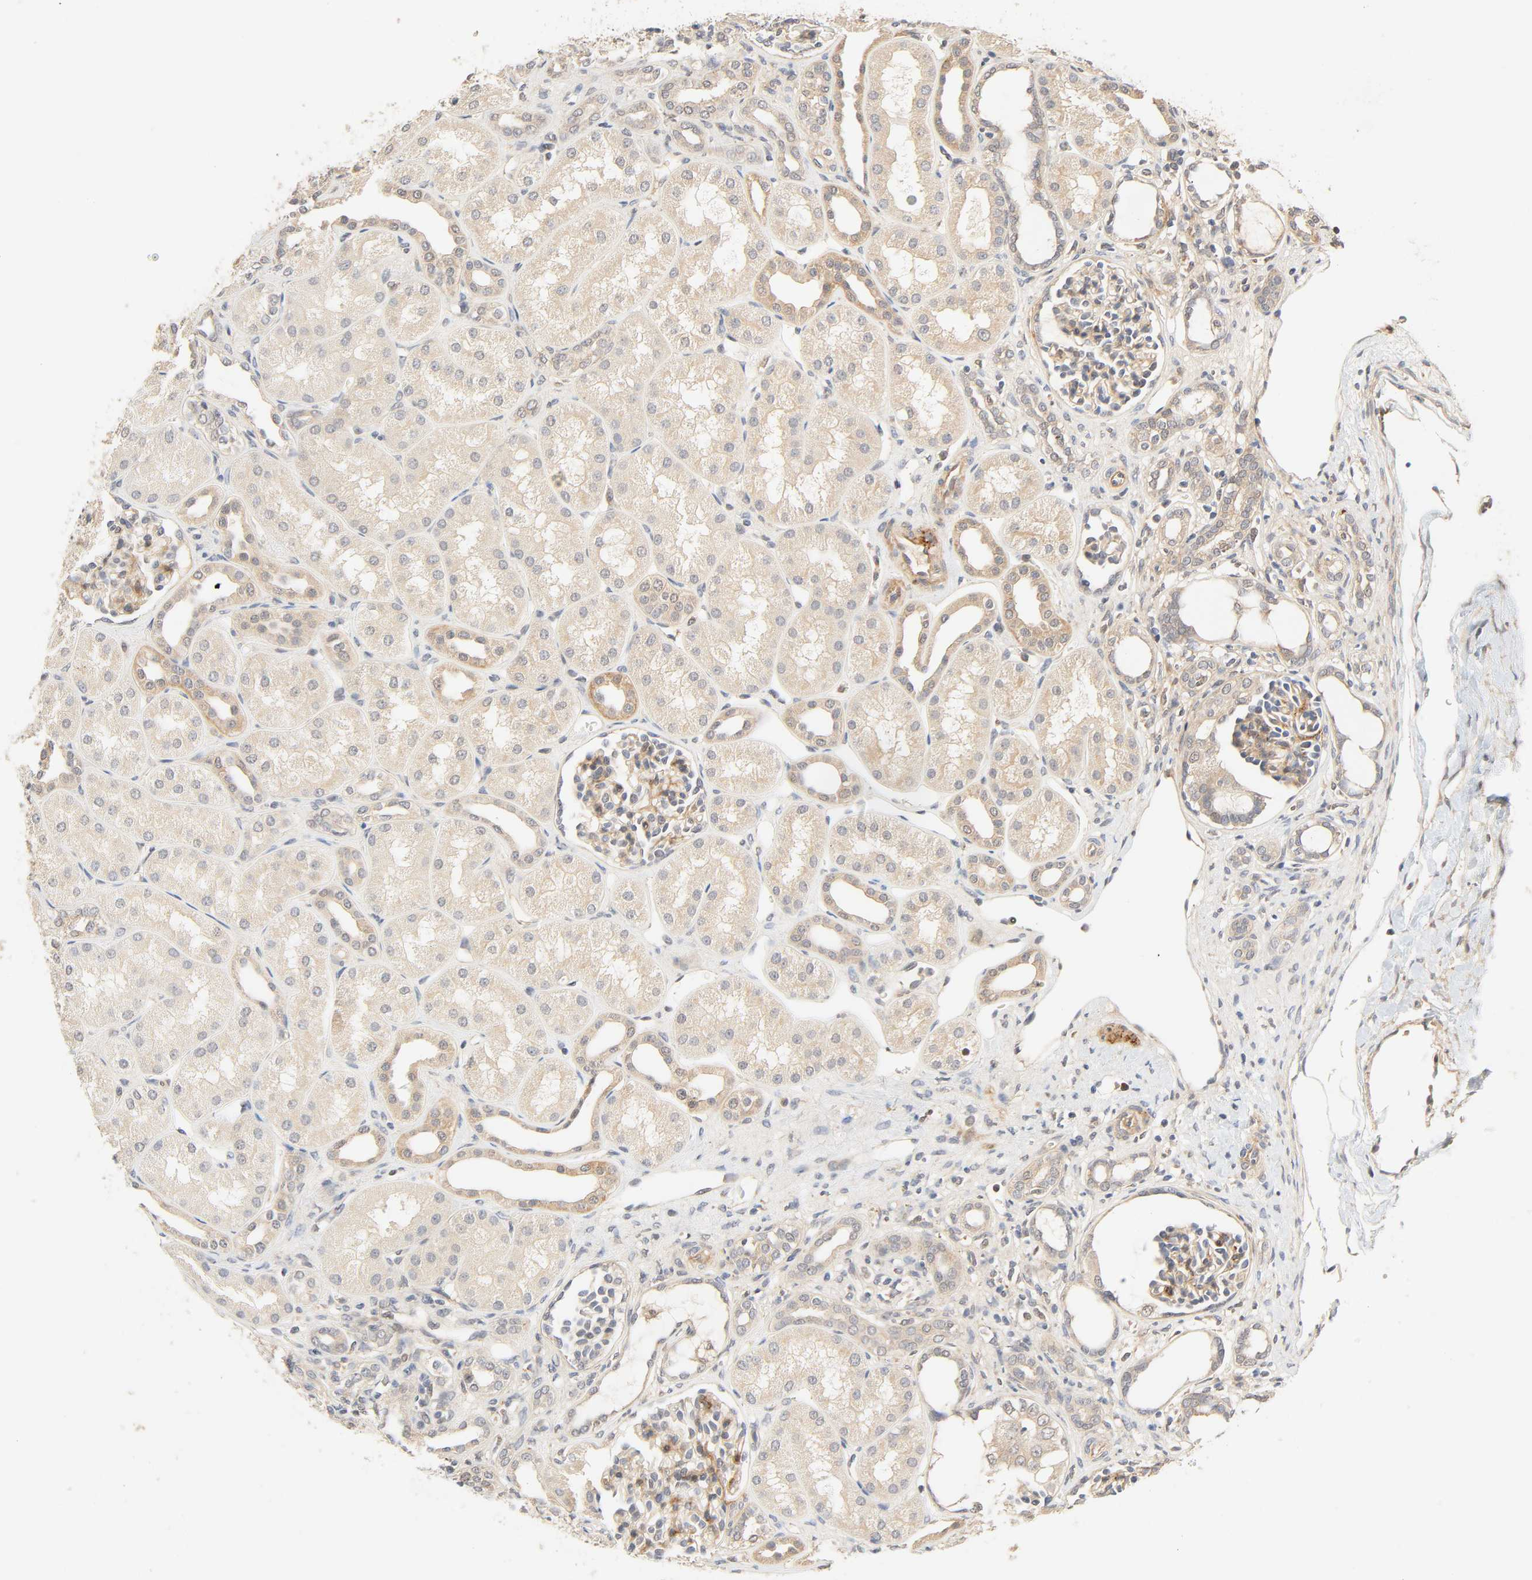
{"staining": {"intensity": "moderate", "quantity": ">75%", "location": "cytoplasmic/membranous"}, "tissue": "kidney", "cell_type": "Cells in glomeruli", "image_type": "normal", "snomed": [{"axis": "morphology", "description": "Normal tissue, NOS"}, {"axis": "topography", "description": "Kidney"}], "caption": "Unremarkable kidney reveals moderate cytoplasmic/membranous positivity in approximately >75% of cells in glomeruli, visualized by immunohistochemistry. (DAB (3,3'-diaminobenzidine) = brown stain, brightfield microscopy at high magnification).", "gene": "CACNA1G", "patient": {"sex": "male", "age": 7}}